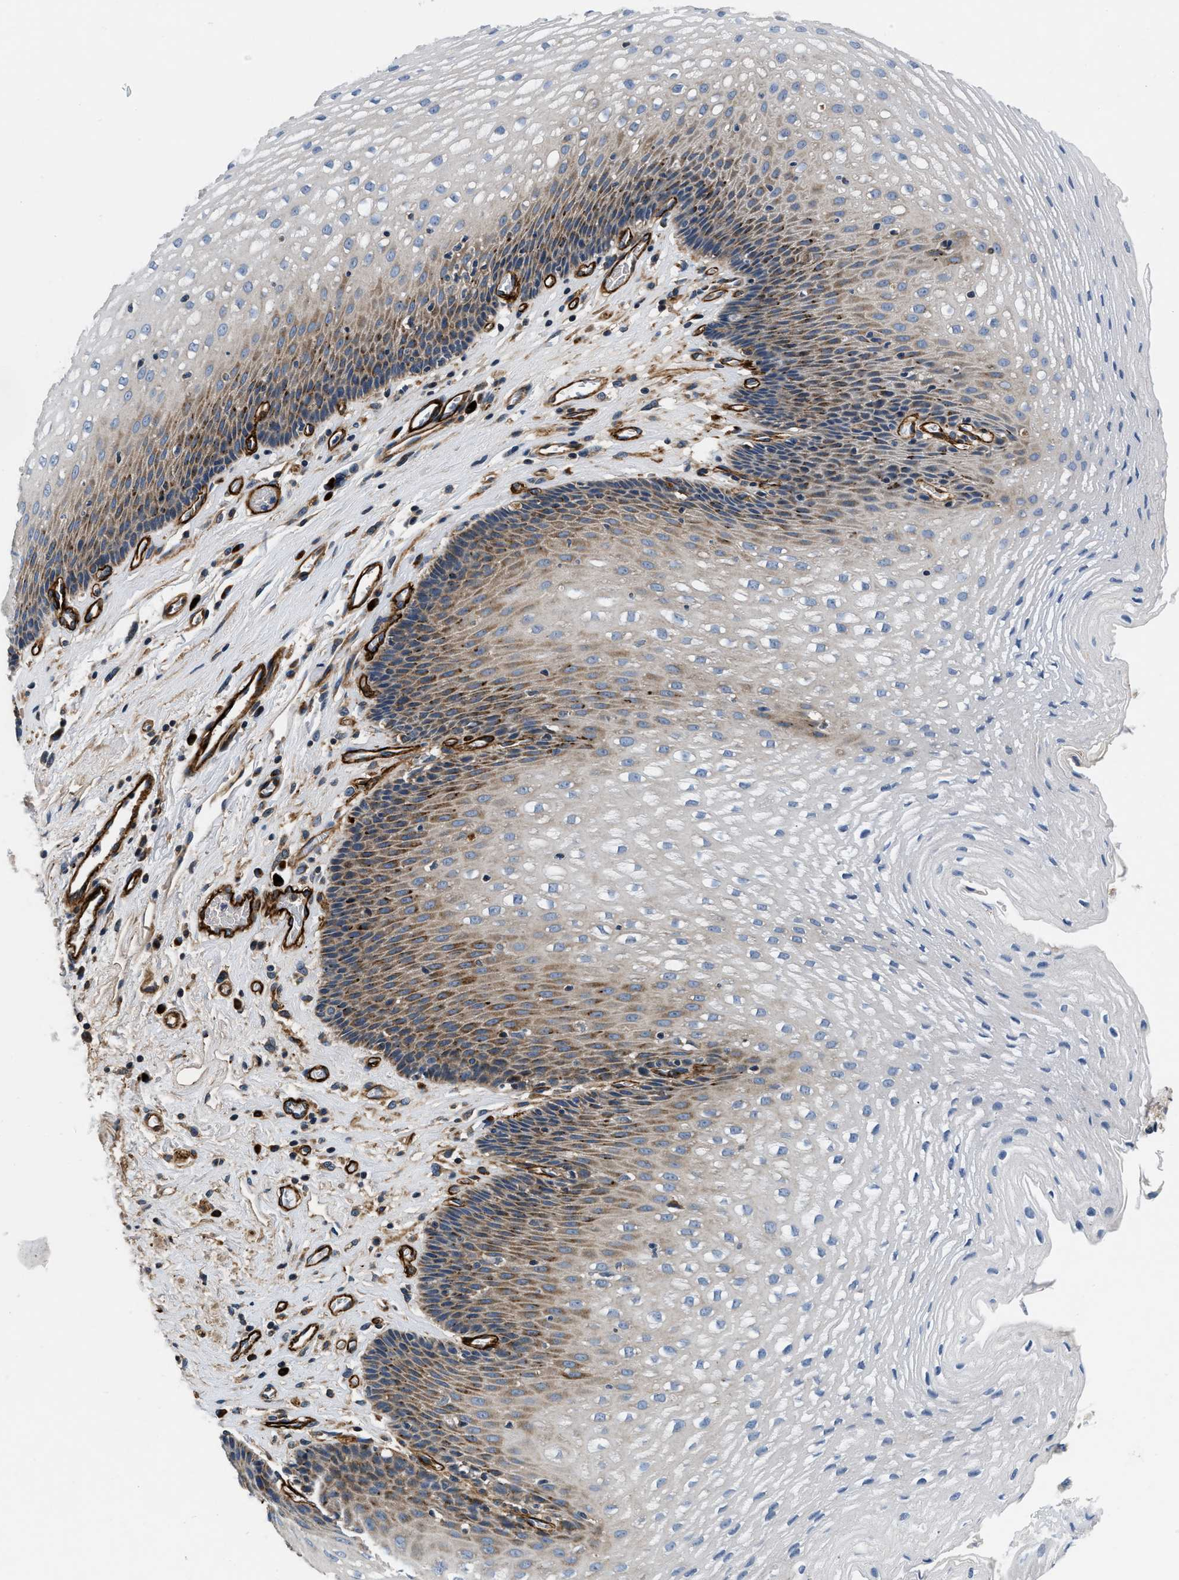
{"staining": {"intensity": "moderate", "quantity": "25%-75%", "location": "cytoplasmic/membranous"}, "tissue": "esophagus", "cell_type": "Squamous epithelial cells", "image_type": "normal", "snomed": [{"axis": "morphology", "description": "Normal tissue, NOS"}, {"axis": "topography", "description": "Esophagus"}], "caption": "The image exhibits immunohistochemical staining of normal esophagus. There is moderate cytoplasmic/membranous expression is identified in about 25%-75% of squamous epithelial cells.", "gene": "NME6", "patient": {"sex": "male", "age": 48}}